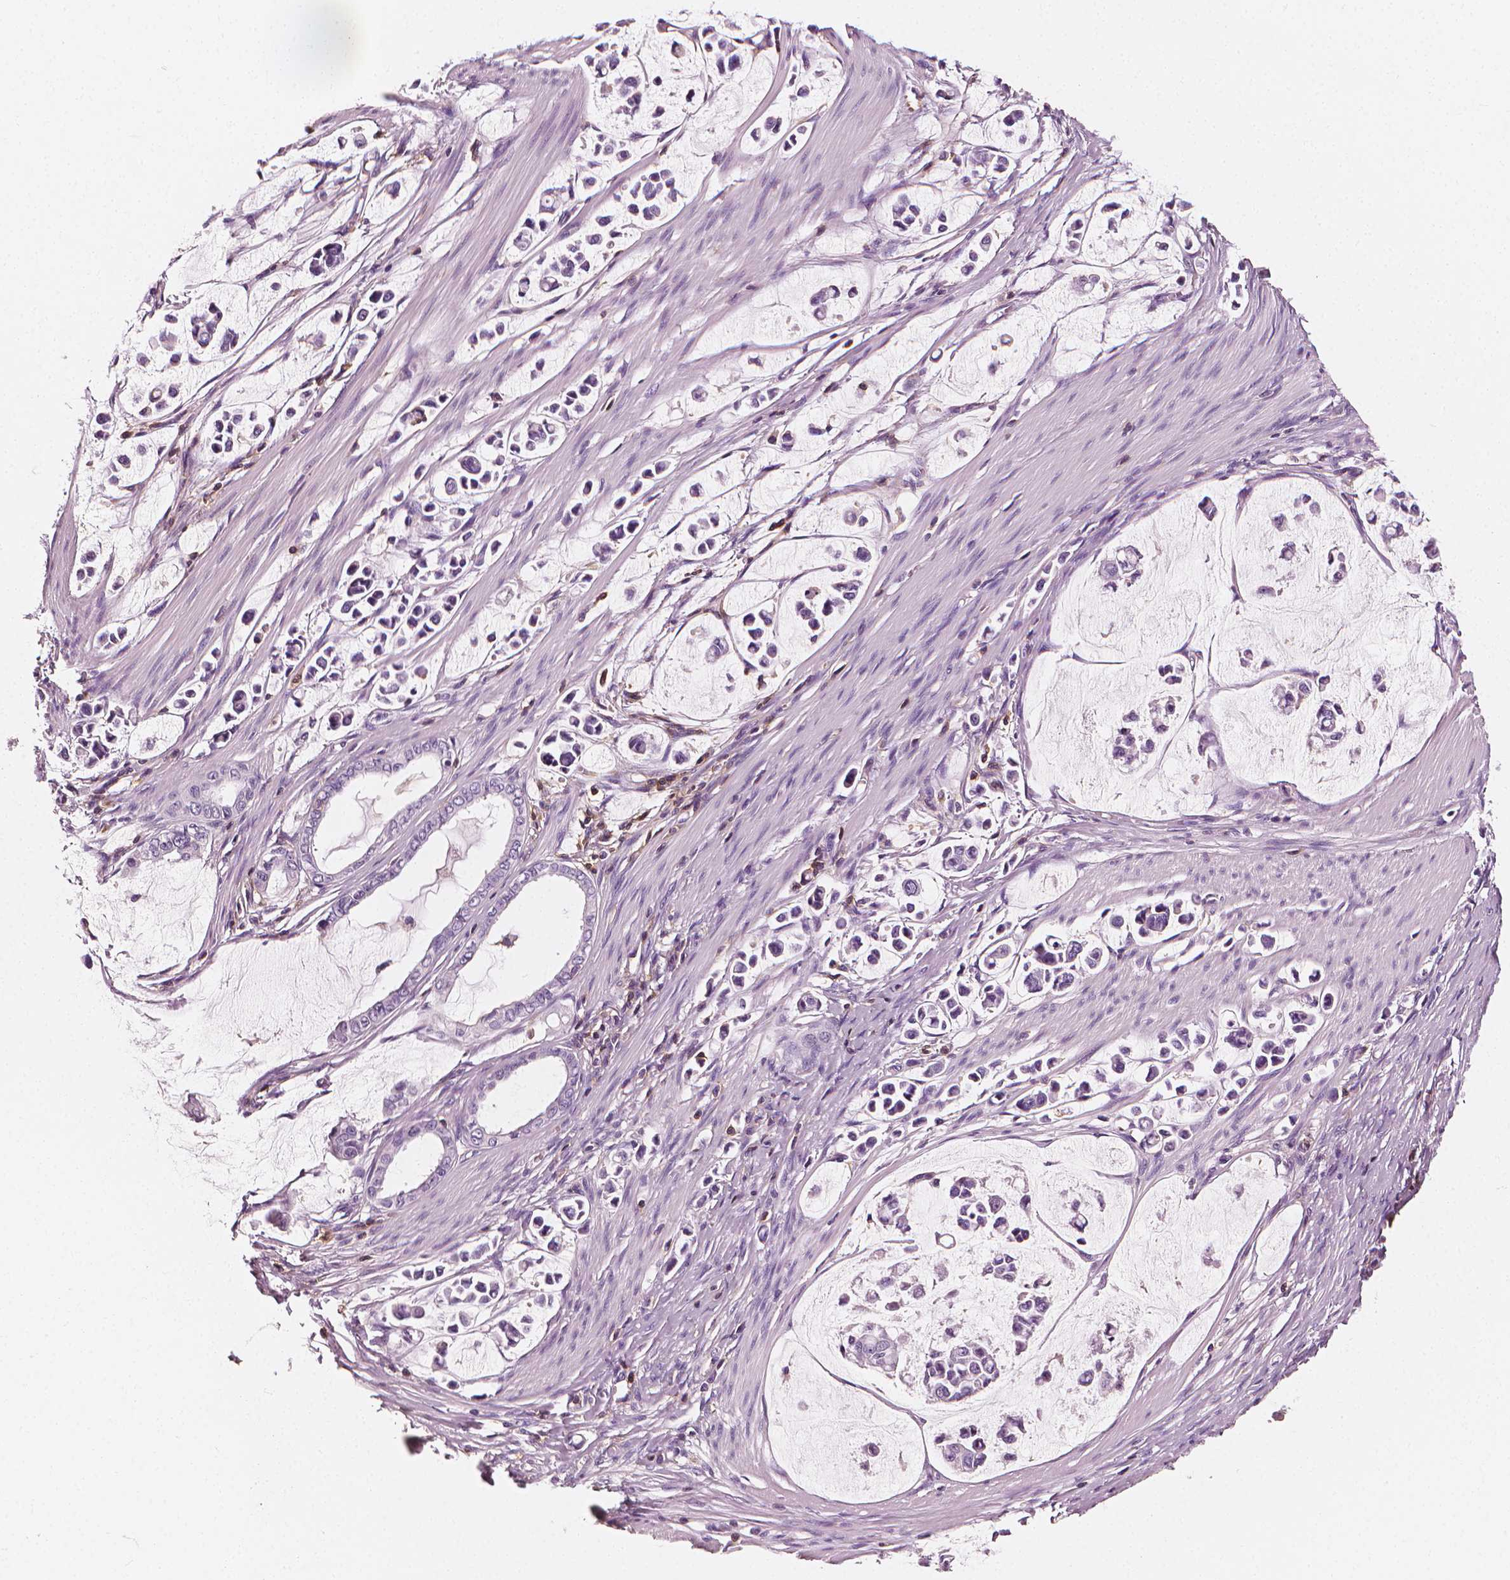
{"staining": {"intensity": "negative", "quantity": "none", "location": "none"}, "tissue": "stomach cancer", "cell_type": "Tumor cells", "image_type": "cancer", "snomed": [{"axis": "morphology", "description": "Adenocarcinoma, NOS"}, {"axis": "topography", "description": "Stomach"}], "caption": "This is an IHC photomicrograph of human adenocarcinoma (stomach). There is no staining in tumor cells.", "gene": "PTPRC", "patient": {"sex": "male", "age": 82}}